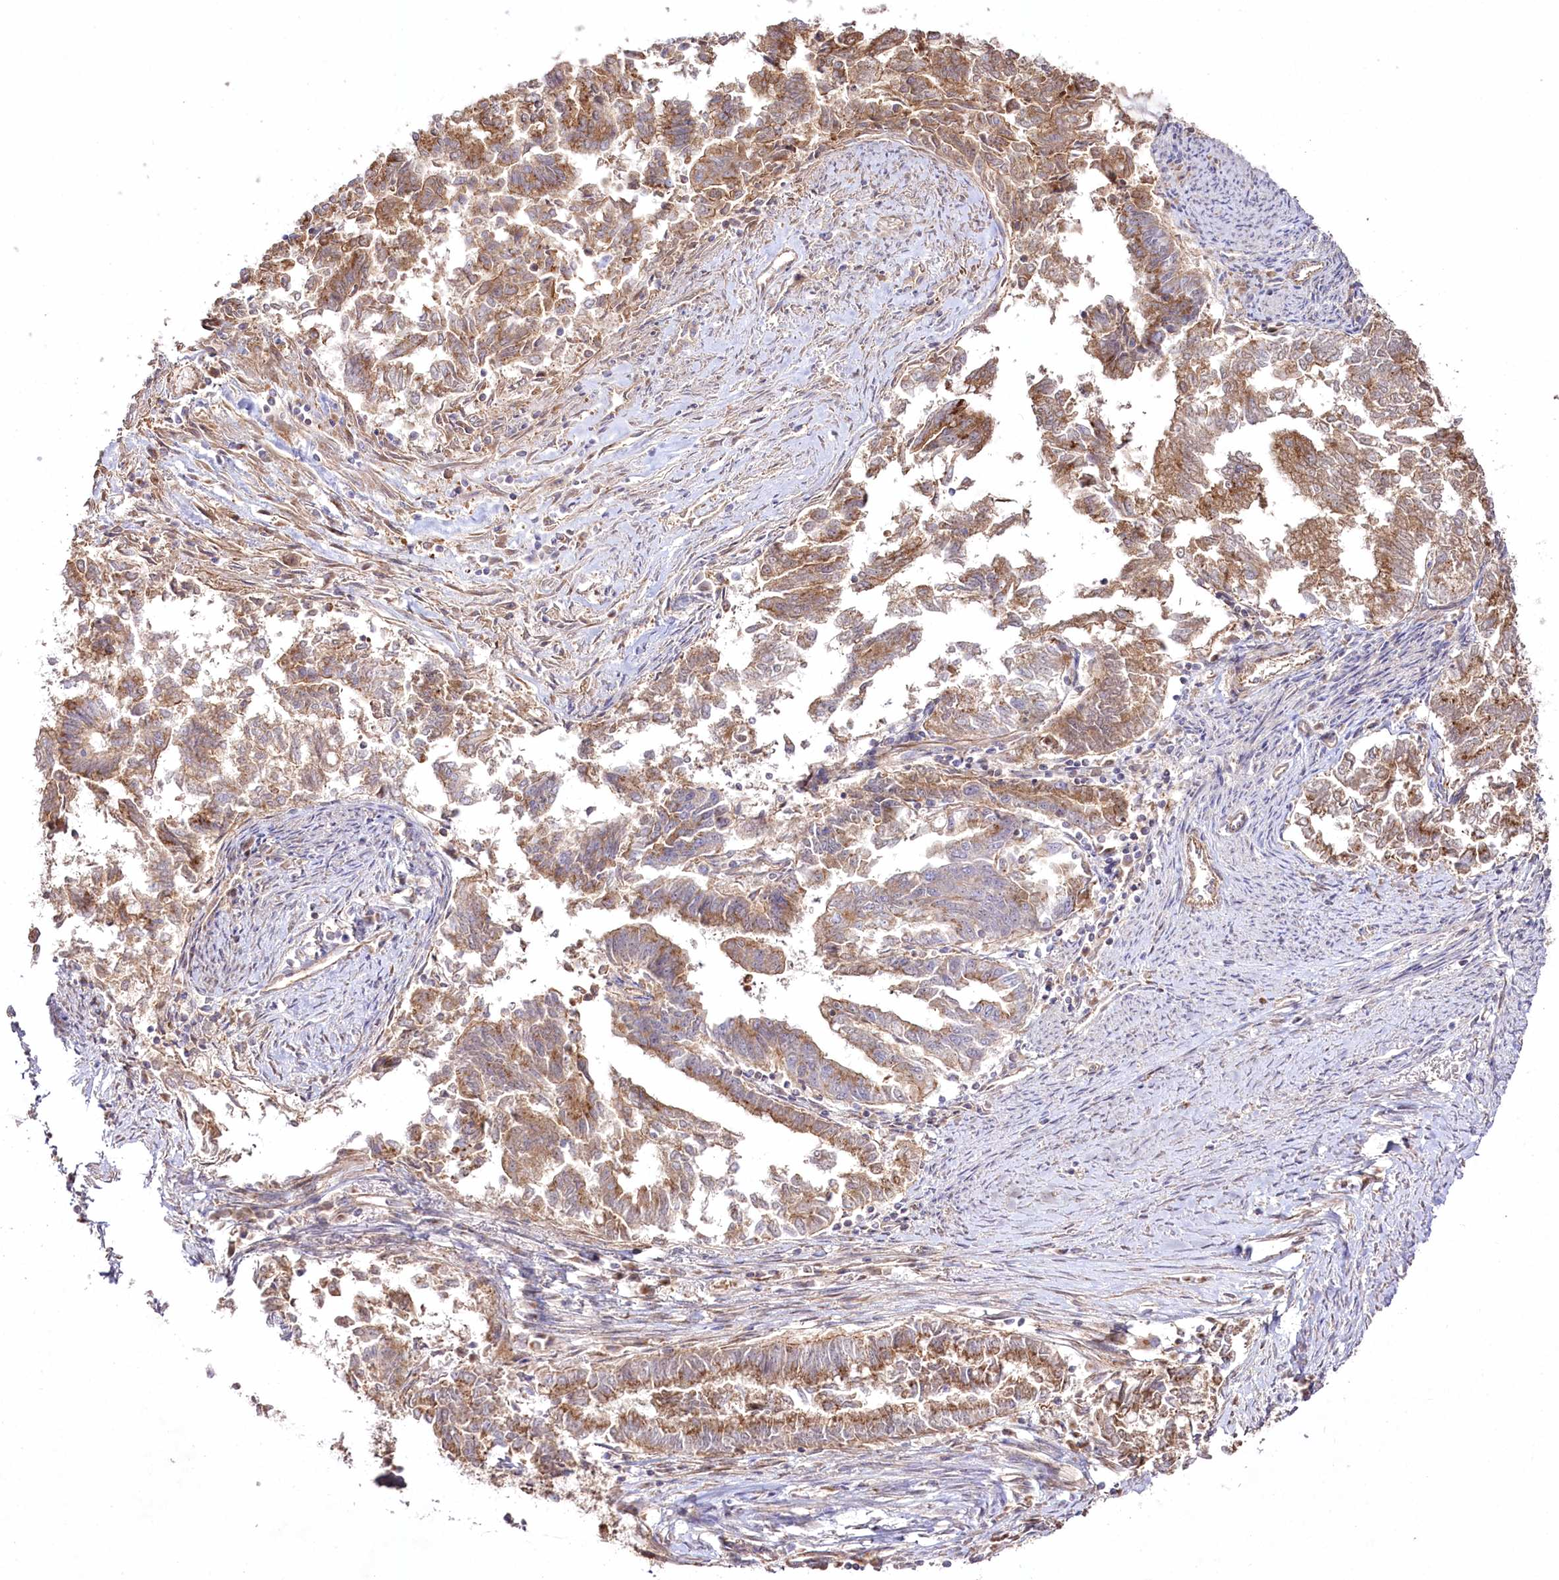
{"staining": {"intensity": "moderate", "quantity": ">75%", "location": "cytoplasmic/membranous"}, "tissue": "endometrial cancer", "cell_type": "Tumor cells", "image_type": "cancer", "snomed": [{"axis": "morphology", "description": "Adenocarcinoma, NOS"}, {"axis": "topography", "description": "Endometrium"}], "caption": "Human endometrial cancer stained for a protein (brown) shows moderate cytoplasmic/membranous positive positivity in approximately >75% of tumor cells.", "gene": "REXO2", "patient": {"sex": "female", "age": 79}}